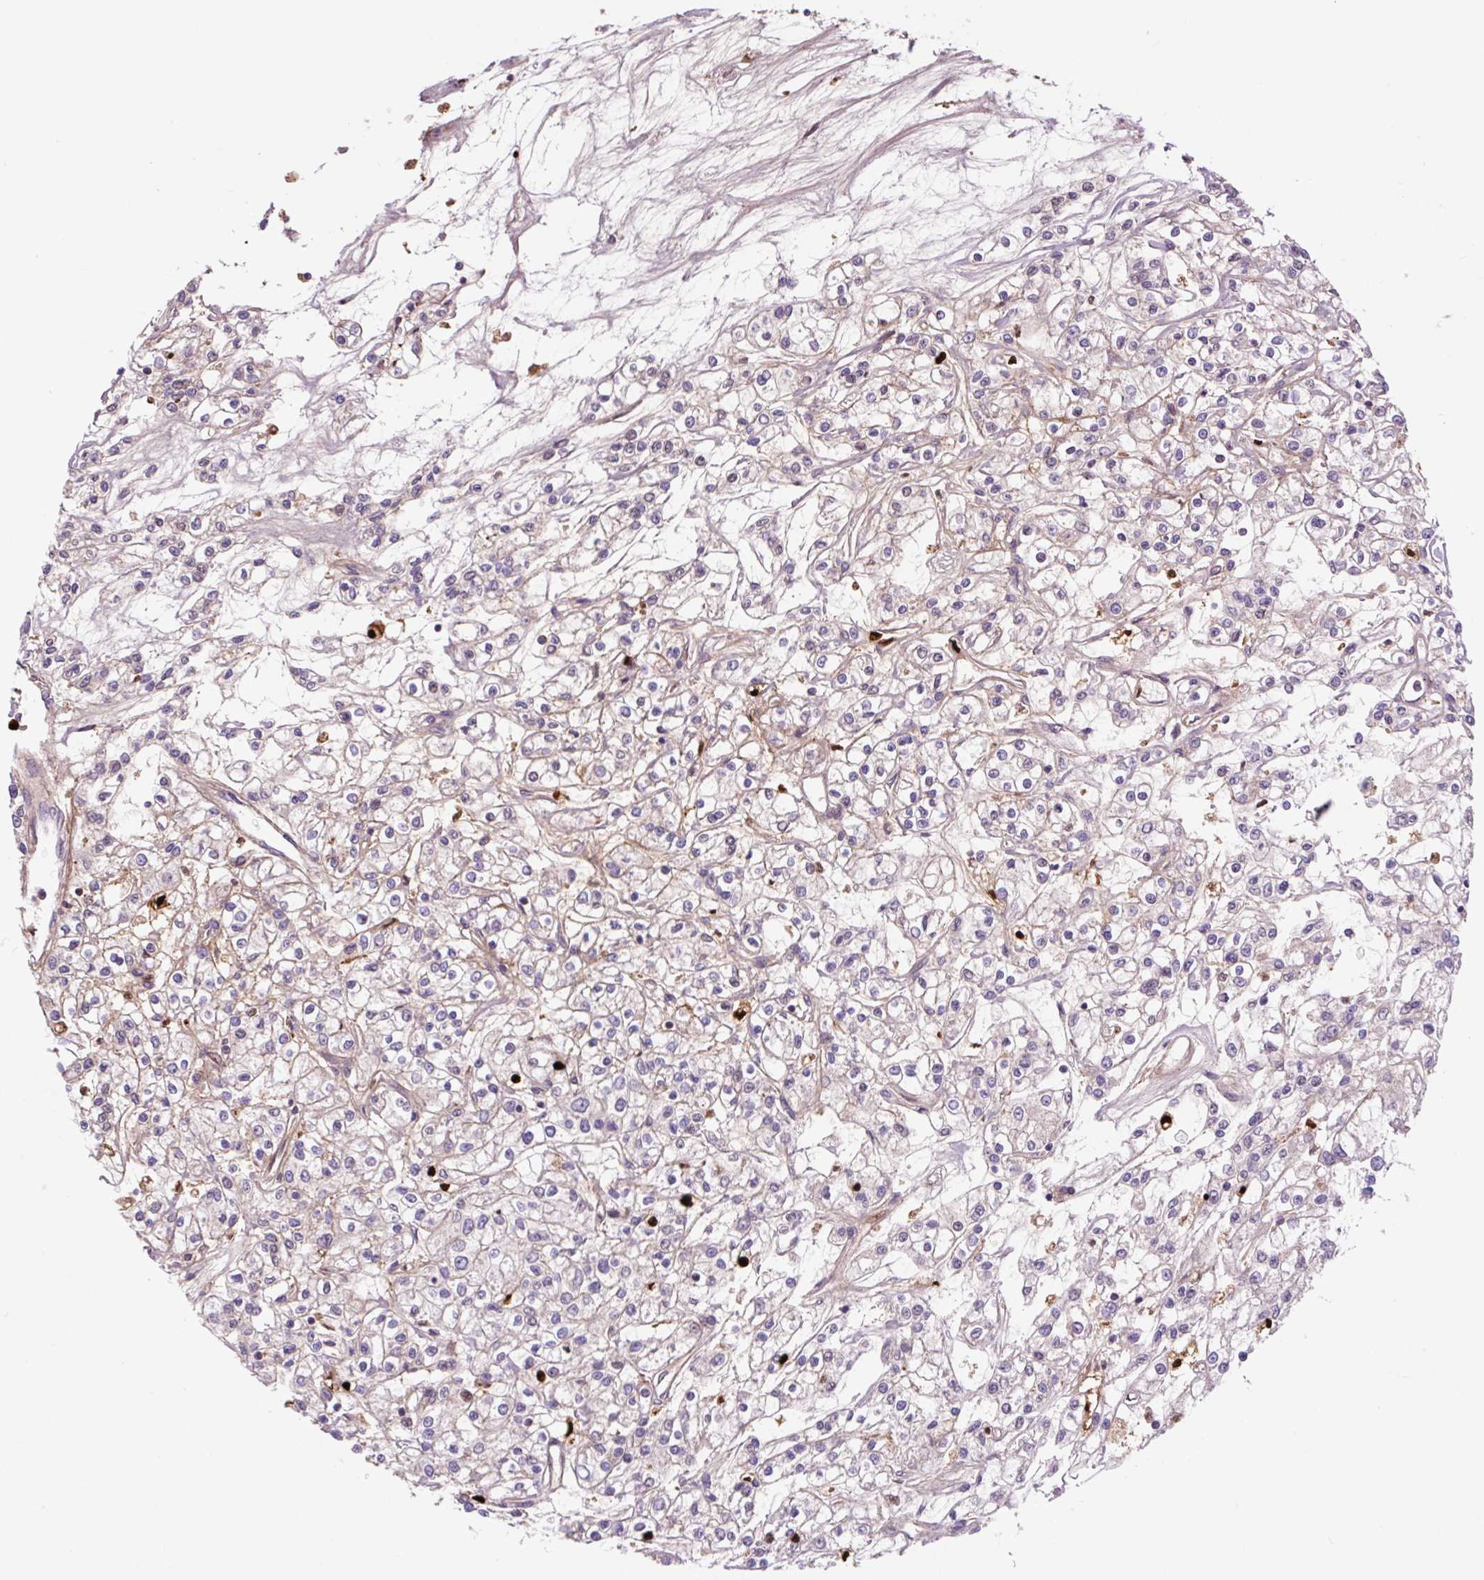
{"staining": {"intensity": "negative", "quantity": "none", "location": "none"}, "tissue": "renal cancer", "cell_type": "Tumor cells", "image_type": "cancer", "snomed": [{"axis": "morphology", "description": "Adenocarcinoma, NOS"}, {"axis": "topography", "description": "Kidney"}], "caption": "An image of human renal cancer is negative for staining in tumor cells.", "gene": "PRIMPOL", "patient": {"sex": "female", "age": 59}}